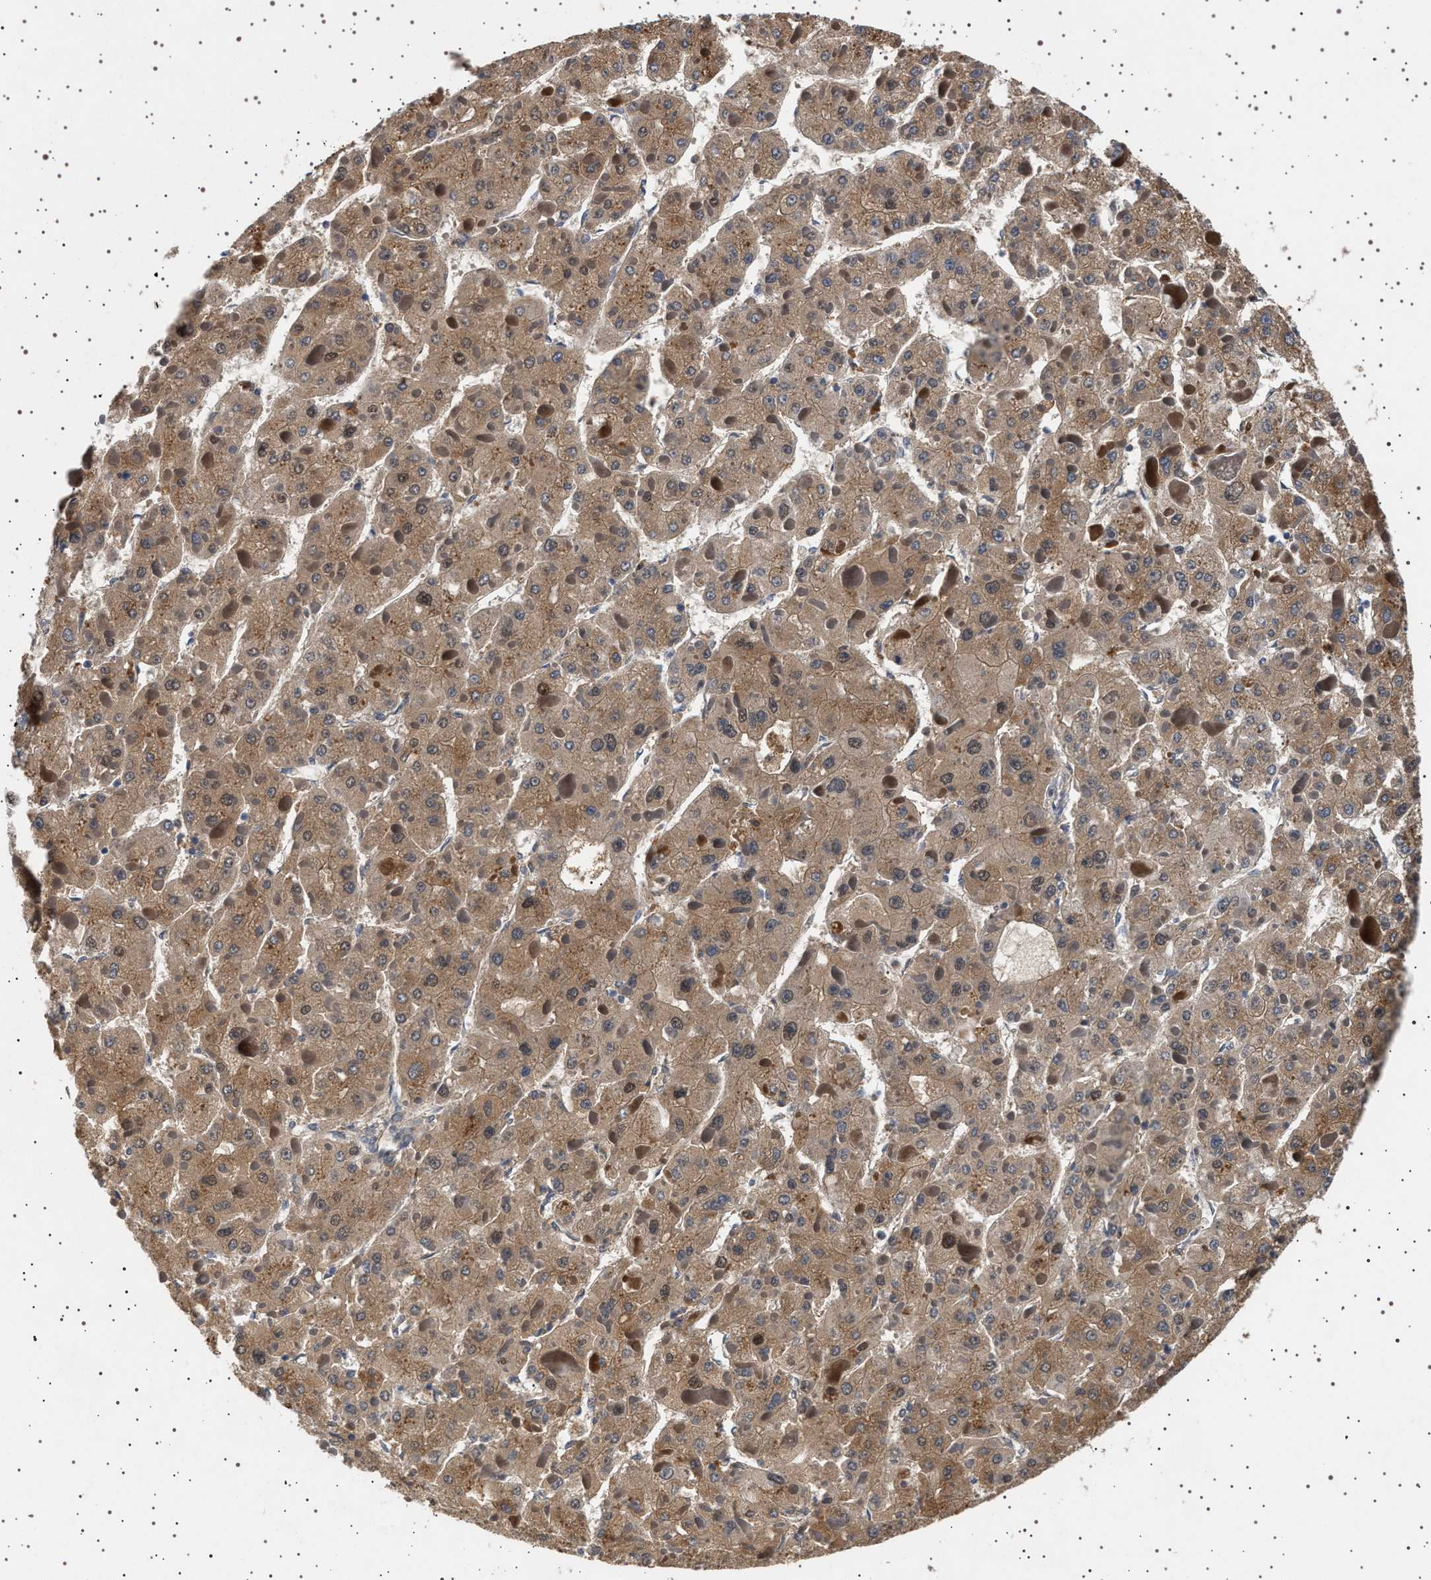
{"staining": {"intensity": "moderate", "quantity": ">75%", "location": "cytoplasmic/membranous"}, "tissue": "liver cancer", "cell_type": "Tumor cells", "image_type": "cancer", "snomed": [{"axis": "morphology", "description": "Carcinoma, Hepatocellular, NOS"}, {"axis": "topography", "description": "Liver"}], "caption": "This micrograph reveals hepatocellular carcinoma (liver) stained with immunohistochemistry (IHC) to label a protein in brown. The cytoplasmic/membranous of tumor cells show moderate positivity for the protein. Nuclei are counter-stained blue.", "gene": "FICD", "patient": {"sex": "female", "age": 73}}